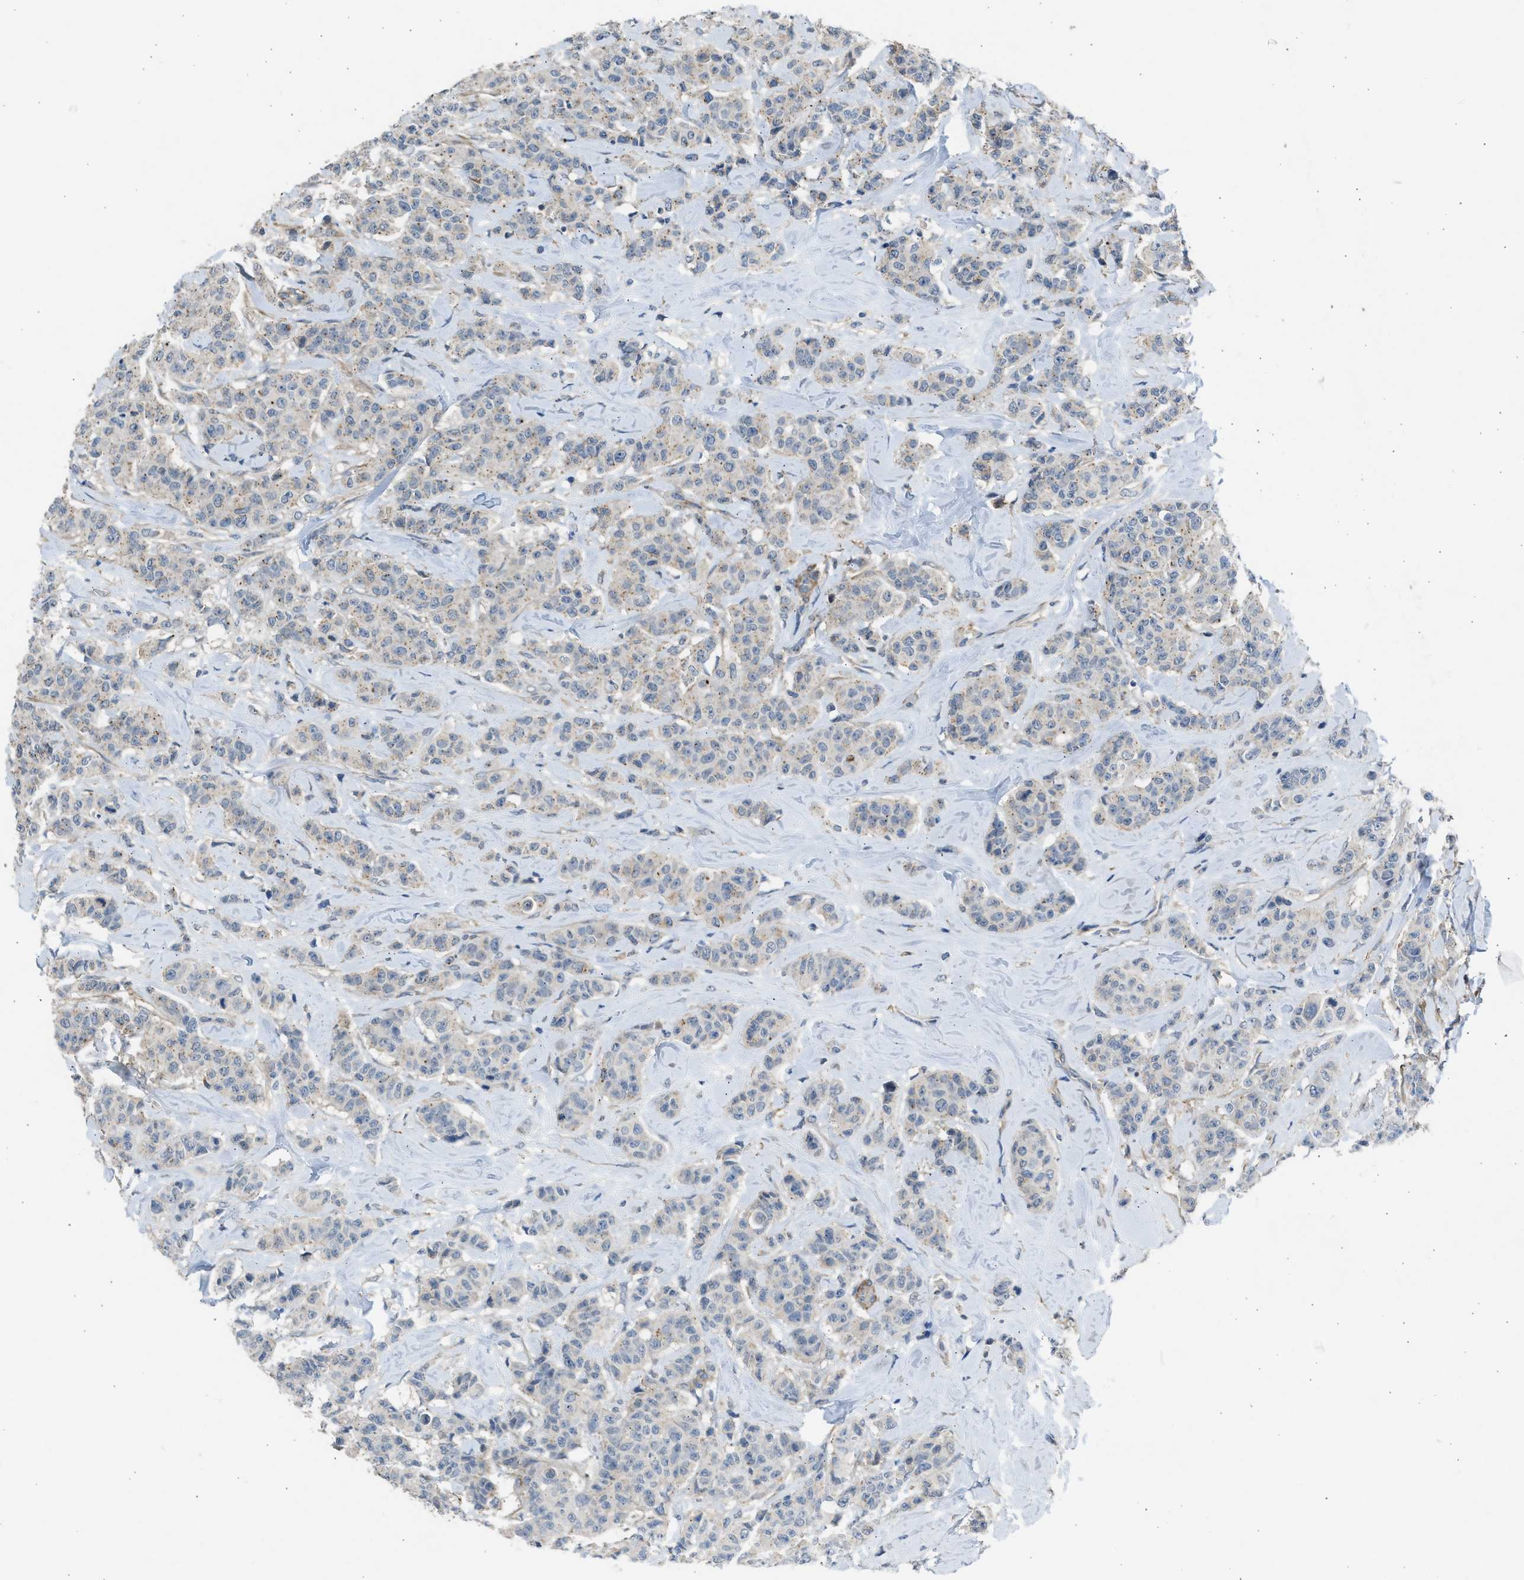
{"staining": {"intensity": "negative", "quantity": "none", "location": "none"}, "tissue": "breast cancer", "cell_type": "Tumor cells", "image_type": "cancer", "snomed": [{"axis": "morphology", "description": "Normal tissue, NOS"}, {"axis": "morphology", "description": "Duct carcinoma"}, {"axis": "topography", "description": "Breast"}], "caption": "There is no significant expression in tumor cells of breast cancer (invasive ductal carcinoma).", "gene": "PCNX3", "patient": {"sex": "female", "age": 40}}